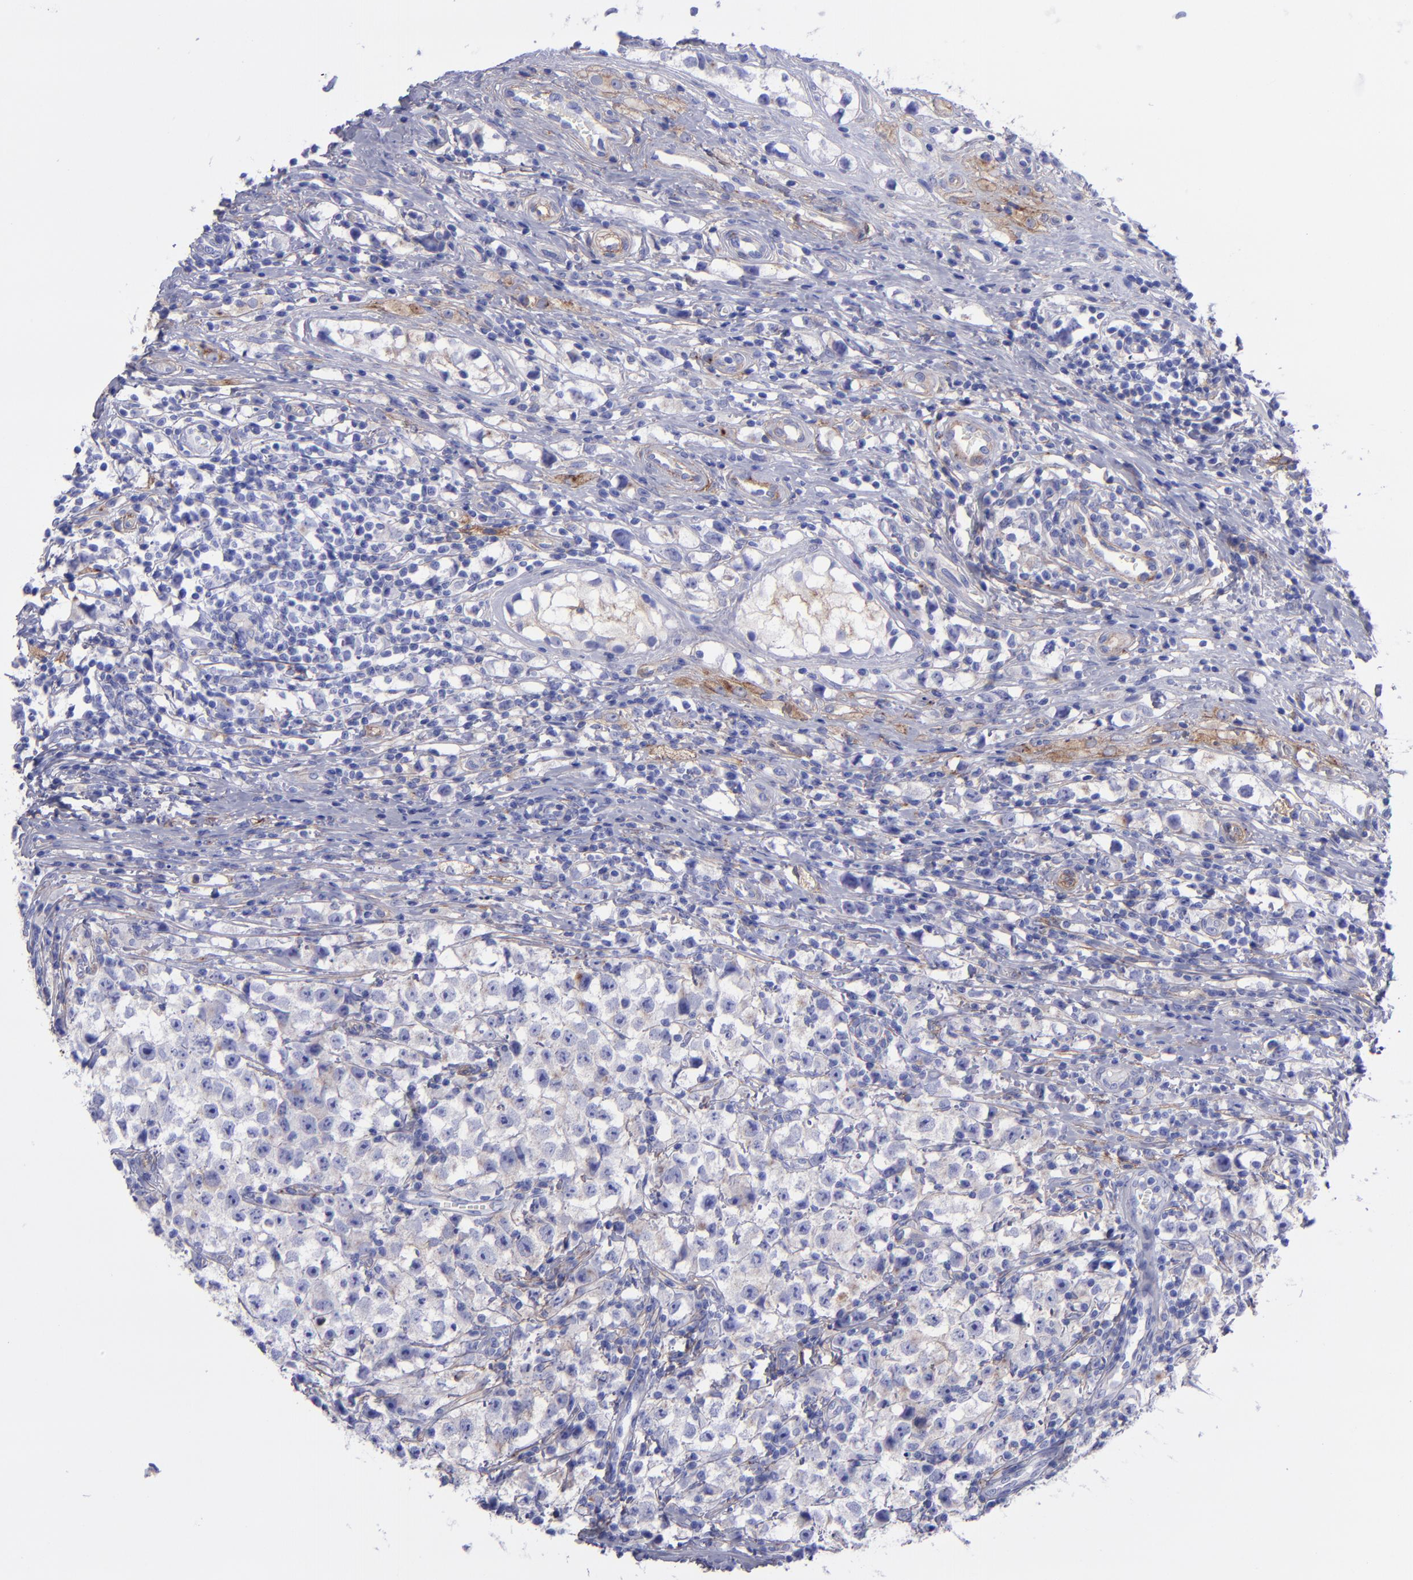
{"staining": {"intensity": "negative", "quantity": "none", "location": "none"}, "tissue": "testis cancer", "cell_type": "Tumor cells", "image_type": "cancer", "snomed": [{"axis": "morphology", "description": "Seminoma, NOS"}, {"axis": "topography", "description": "Testis"}], "caption": "Micrograph shows no significant protein staining in tumor cells of seminoma (testis).", "gene": "ITGAV", "patient": {"sex": "male", "age": 35}}